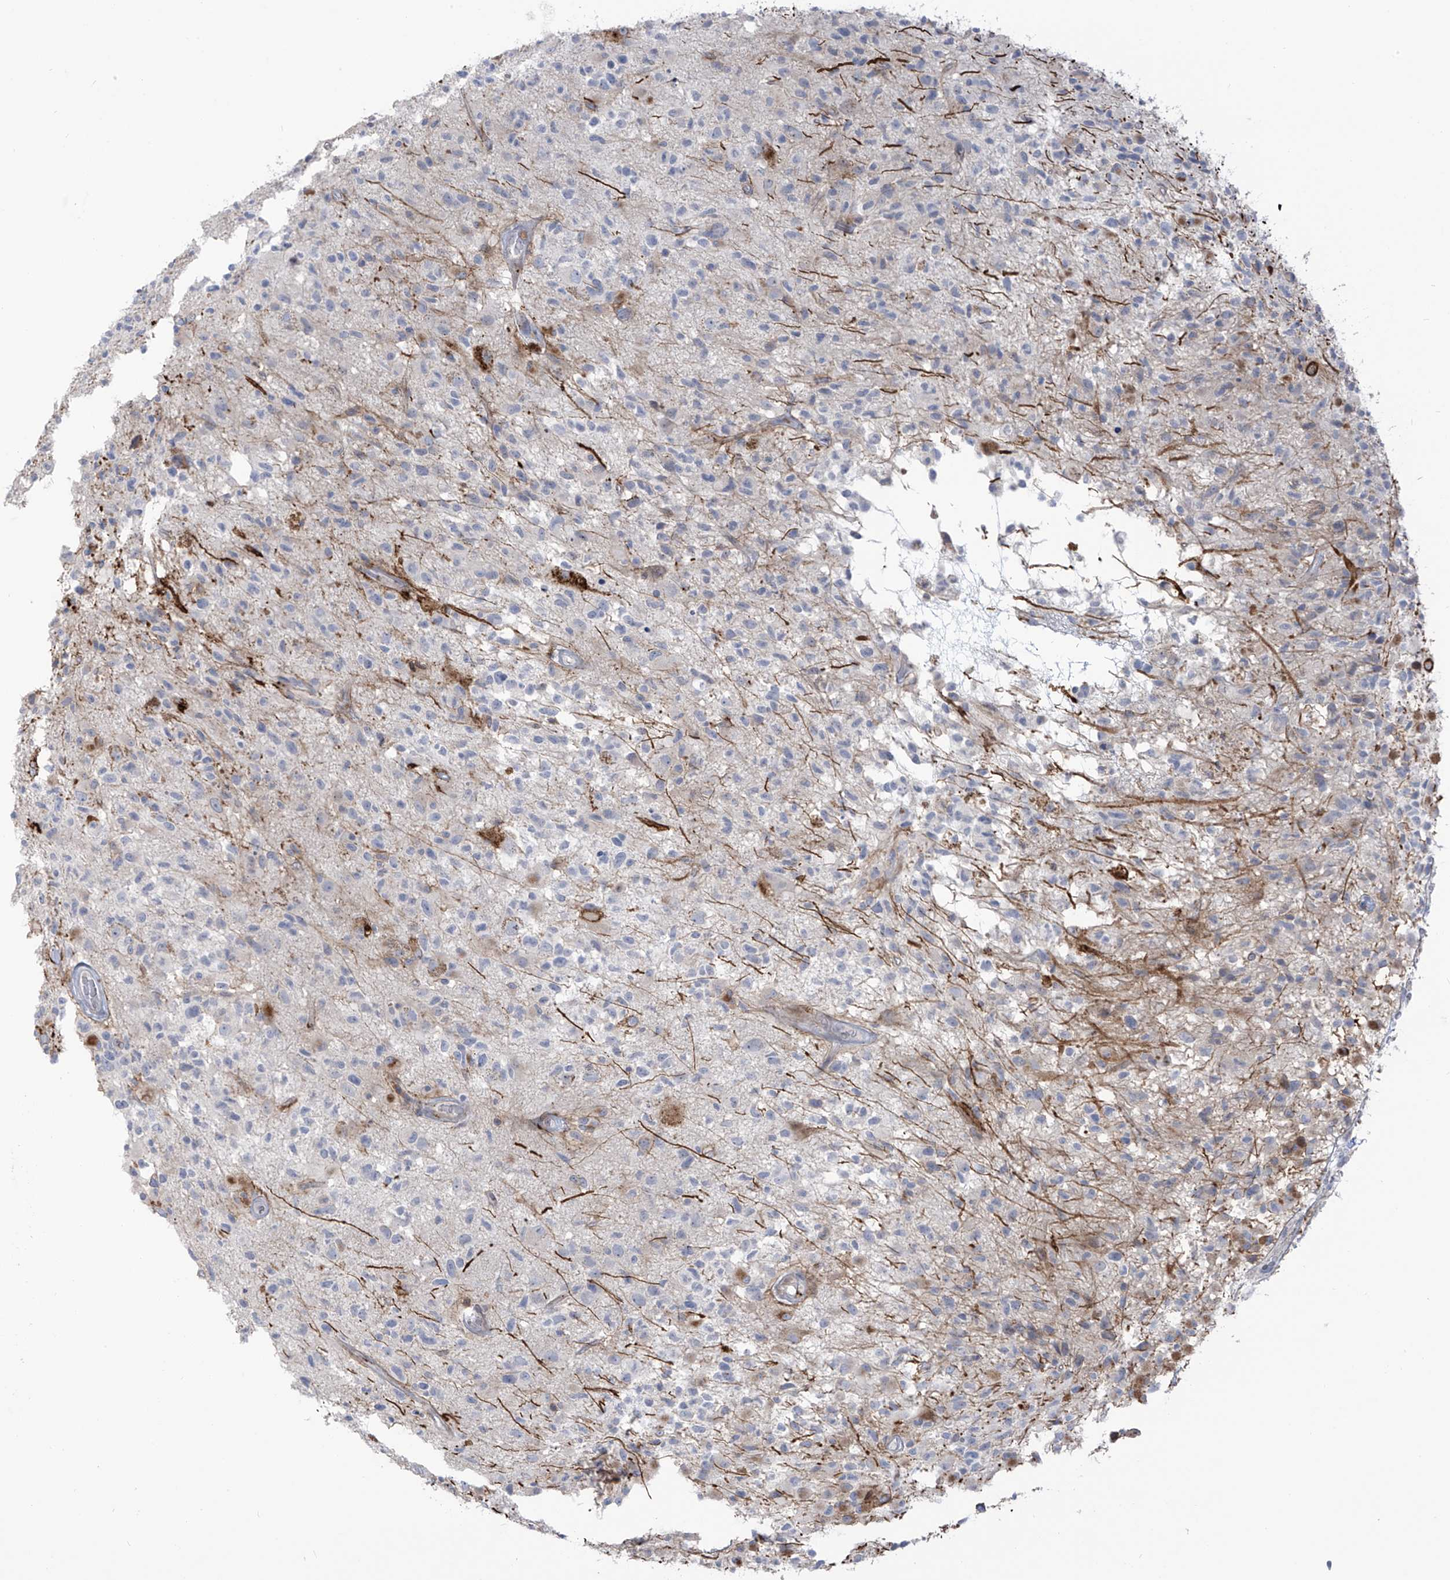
{"staining": {"intensity": "negative", "quantity": "none", "location": "none"}, "tissue": "glioma", "cell_type": "Tumor cells", "image_type": "cancer", "snomed": [{"axis": "morphology", "description": "Glioma, malignant, High grade"}, {"axis": "morphology", "description": "Glioblastoma, NOS"}, {"axis": "topography", "description": "Brain"}], "caption": "IHC of glioma exhibits no positivity in tumor cells.", "gene": "NOTO", "patient": {"sex": "male", "age": 60}}